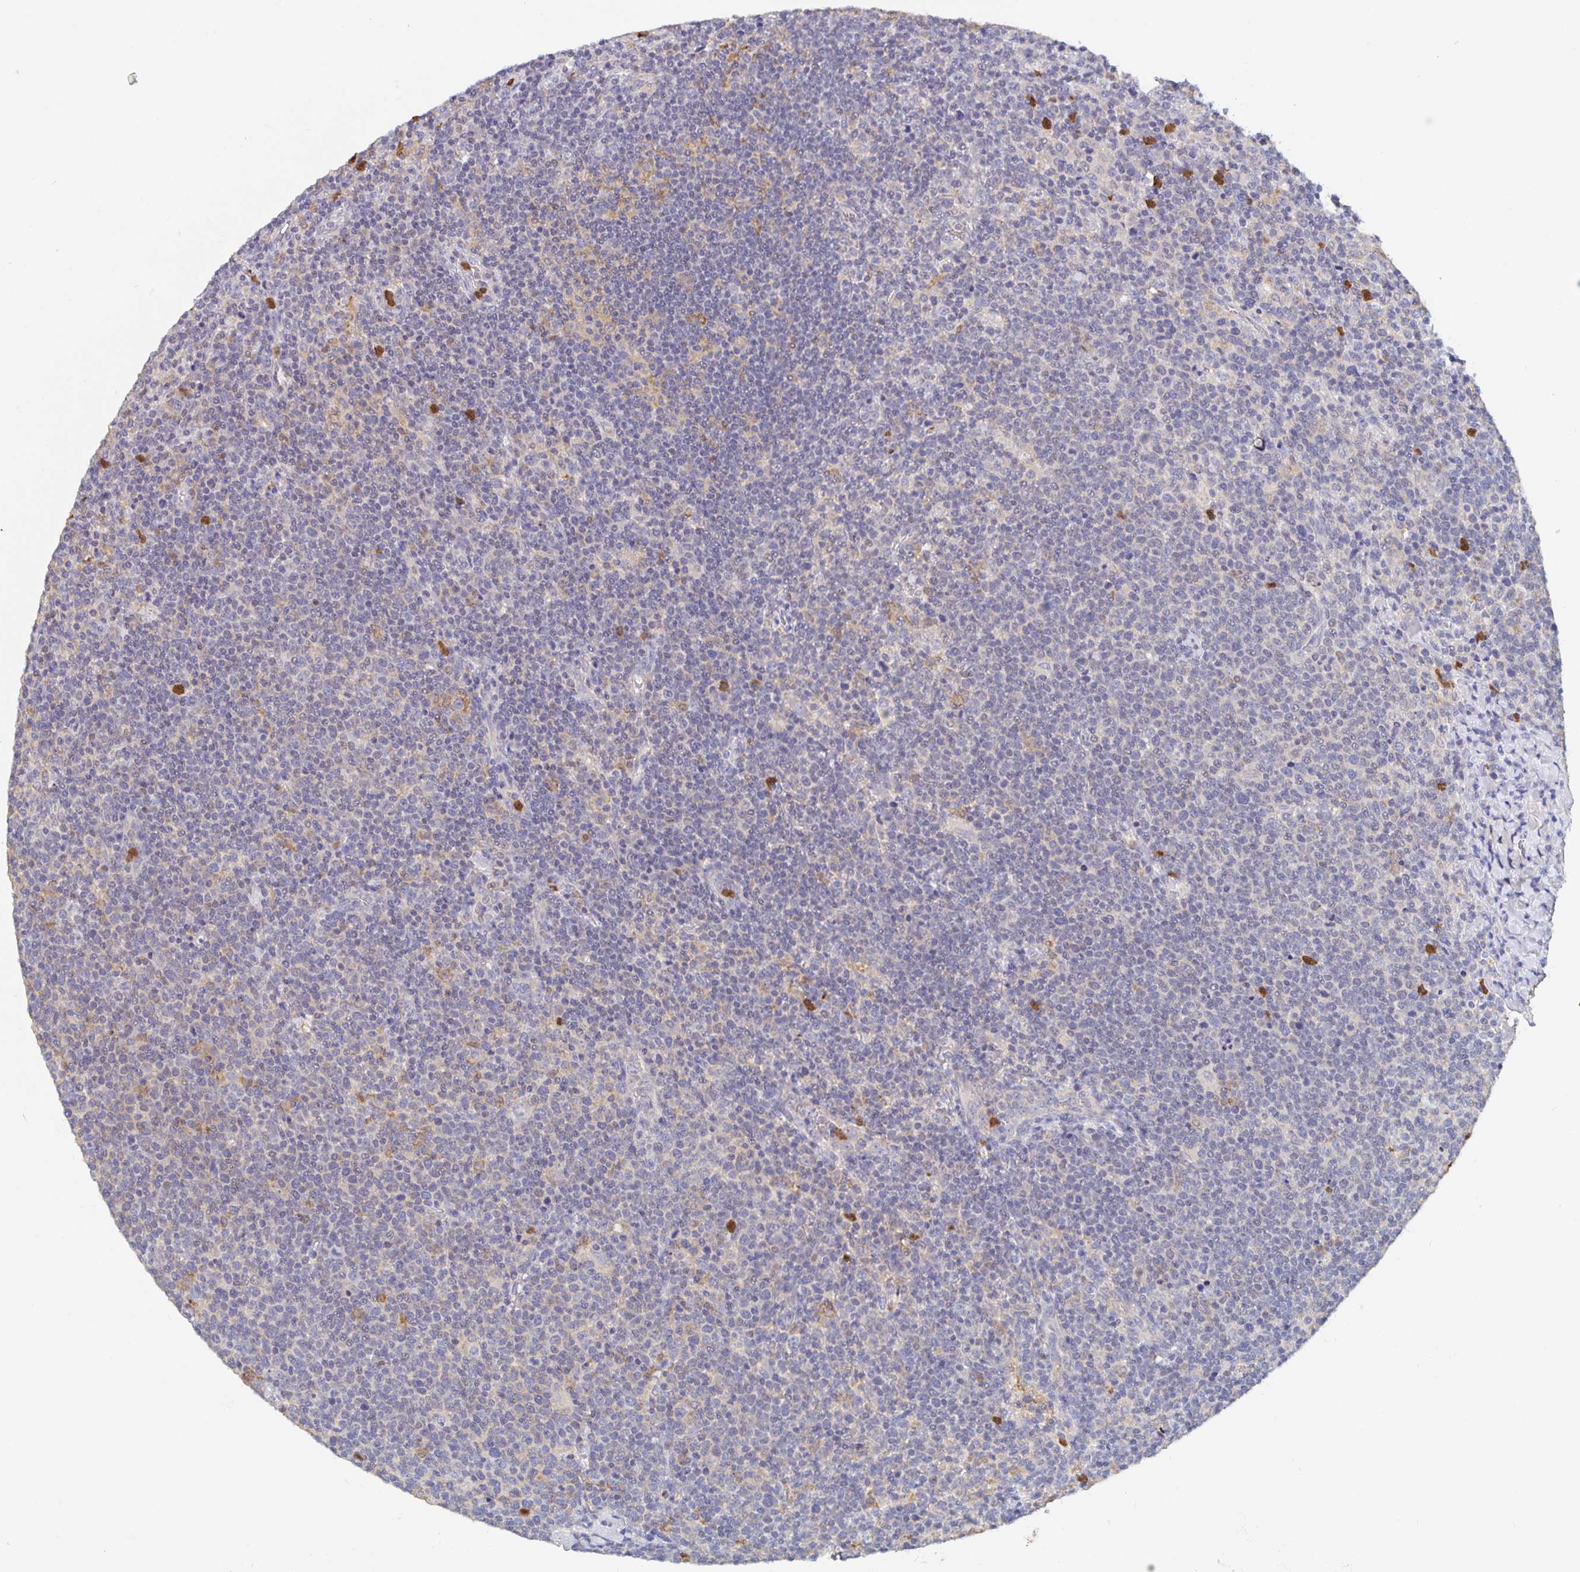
{"staining": {"intensity": "negative", "quantity": "none", "location": "none"}, "tissue": "lymphoma", "cell_type": "Tumor cells", "image_type": "cancer", "snomed": [{"axis": "morphology", "description": "Malignant lymphoma, non-Hodgkin's type, High grade"}, {"axis": "topography", "description": "Lymph node"}], "caption": "Immunohistochemistry photomicrograph of neoplastic tissue: human lymphoma stained with DAB reveals no significant protein staining in tumor cells. (DAB (3,3'-diaminobenzidine) immunohistochemistry (IHC) with hematoxylin counter stain).", "gene": "CDC42BPG", "patient": {"sex": "male", "age": 61}}